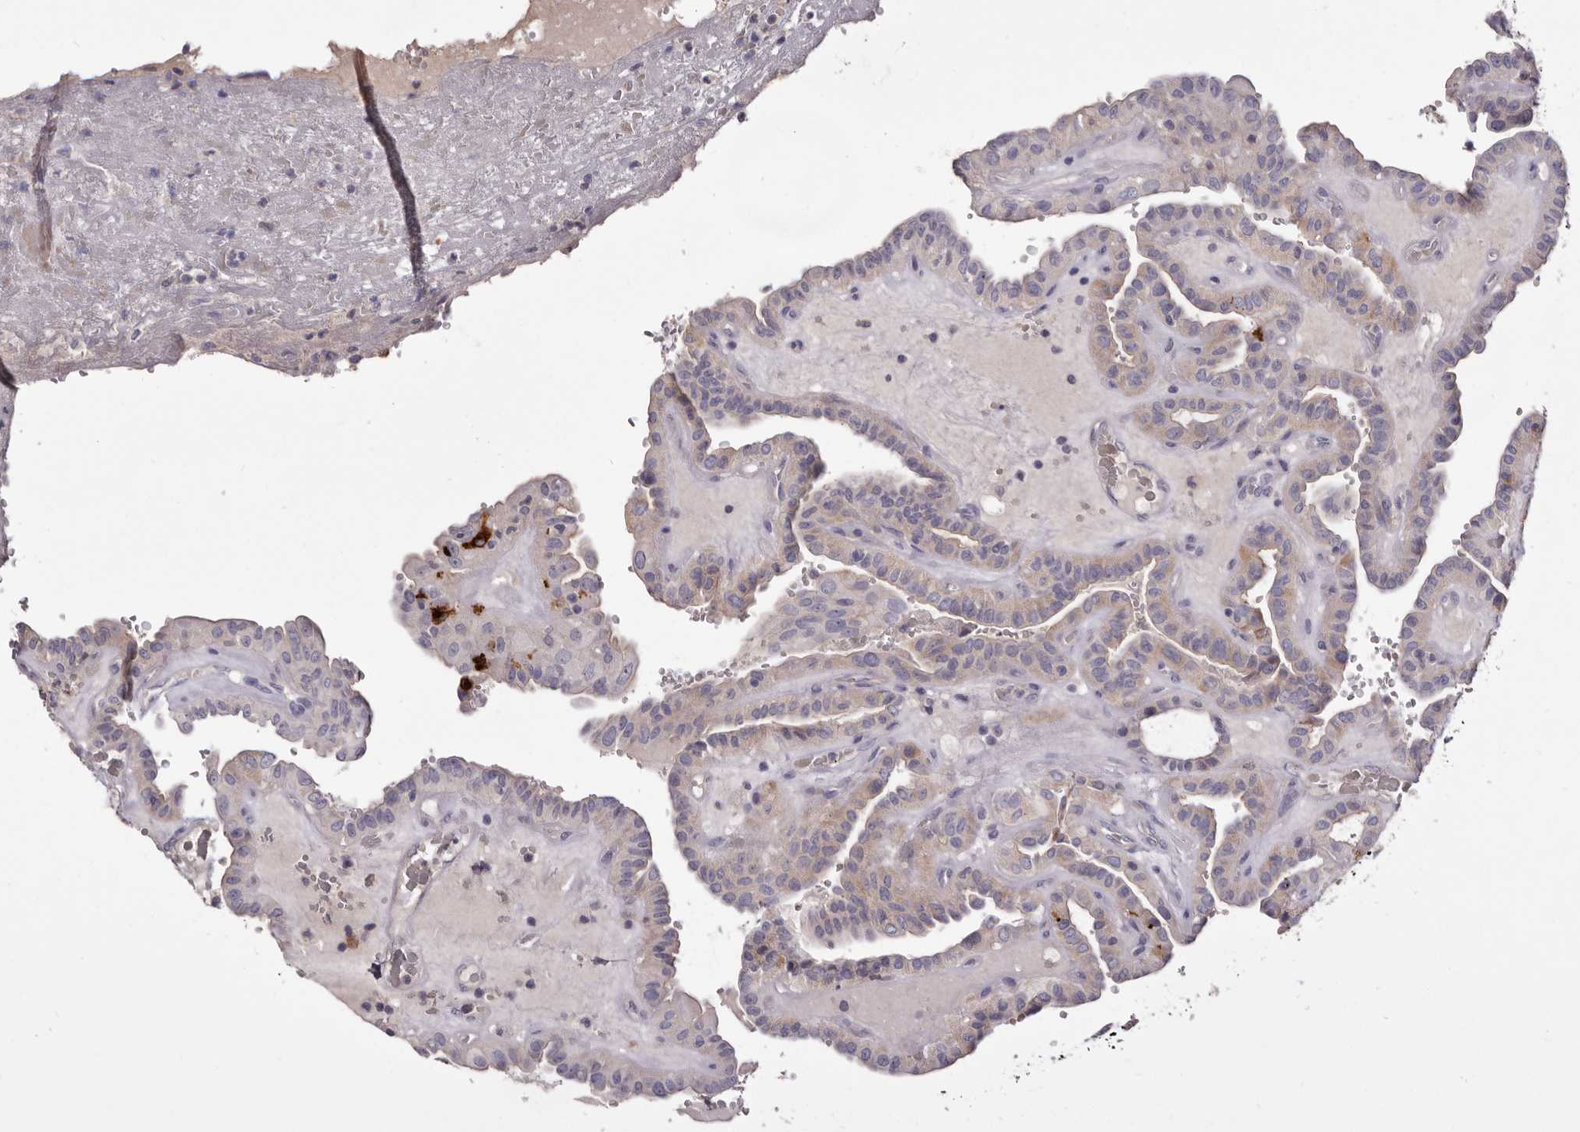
{"staining": {"intensity": "weak", "quantity": "<25%", "location": "cytoplasmic/membranous"}, "tissue": "thyroid cancer", "cell_type": "Tumor cells", "image_type": "cancer", "snomed": [{"axis": "morphology", "description": "Papillary adenocarcinoma, NOS"}, {"axis": "topography", "description": "Thyroid gland"}], "caption": "This is an IHC micrograph of human thyroid cancer (papillary adenocarcinoma). There is no staining in tumor cells.", "gene": "S1PR5", "patient": {"sex": "male", "age": 77}}